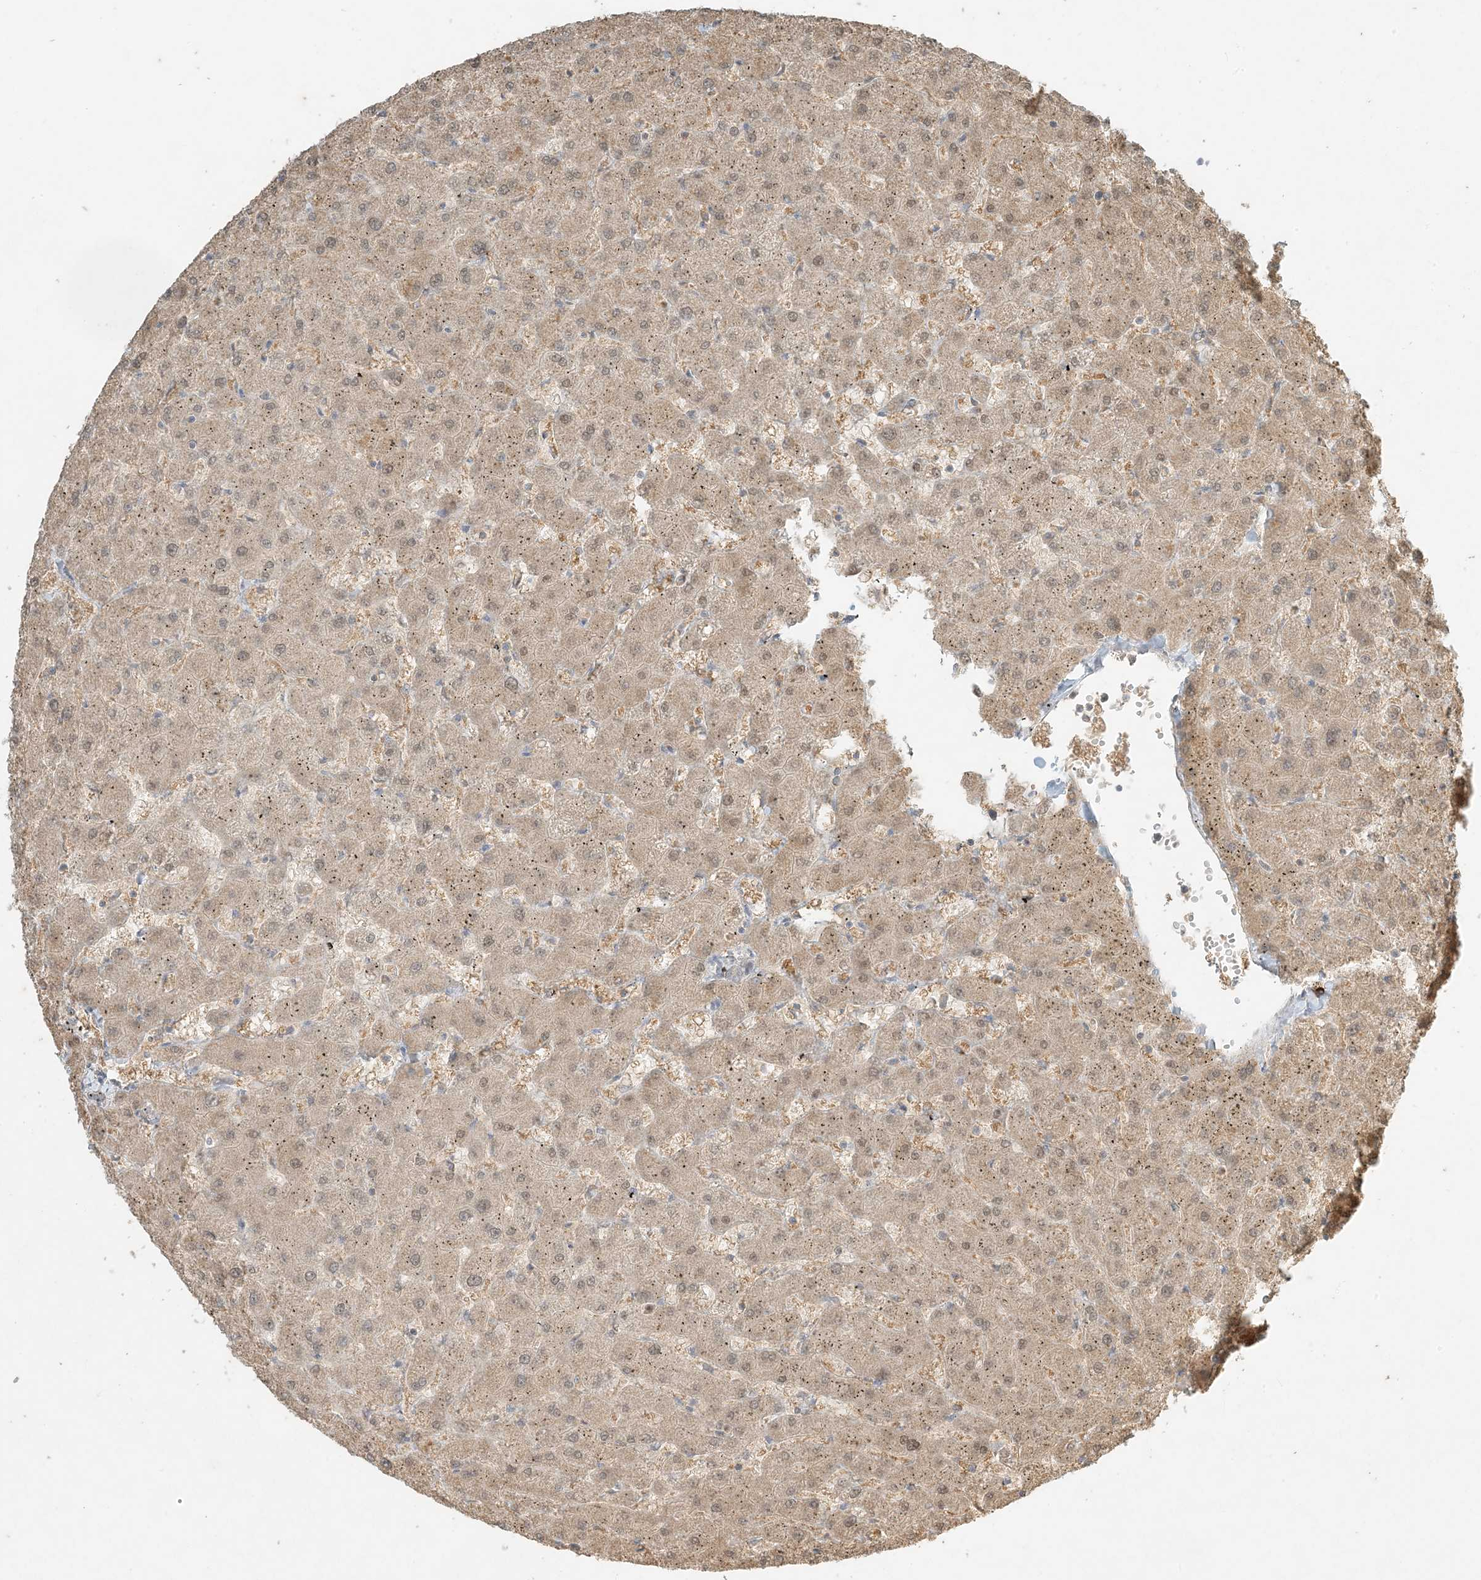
{"staining": {"intensity": "moderate", "quantity": ">75%", "location": "cytoplasmic/membranous"}, "tissue": "liver", "cell_type": "Cholangiocytes", "image_type": "normal", "snomed": [{"axis": "morphology", "description": "Normal tissue, NOS"}, {"axis": "topography", "description": "Liver"}], "caption": "DAB immunohistochemical staining of benign liver exhibits moderate cytoplasmic/membranous protein expression in approximately >75% of cholangiocytes. (Brightfield microscopy of DAB IHC at high magnification).", "gene": "MCOLN1", "patient": {"sex": "female", "age": 63}}